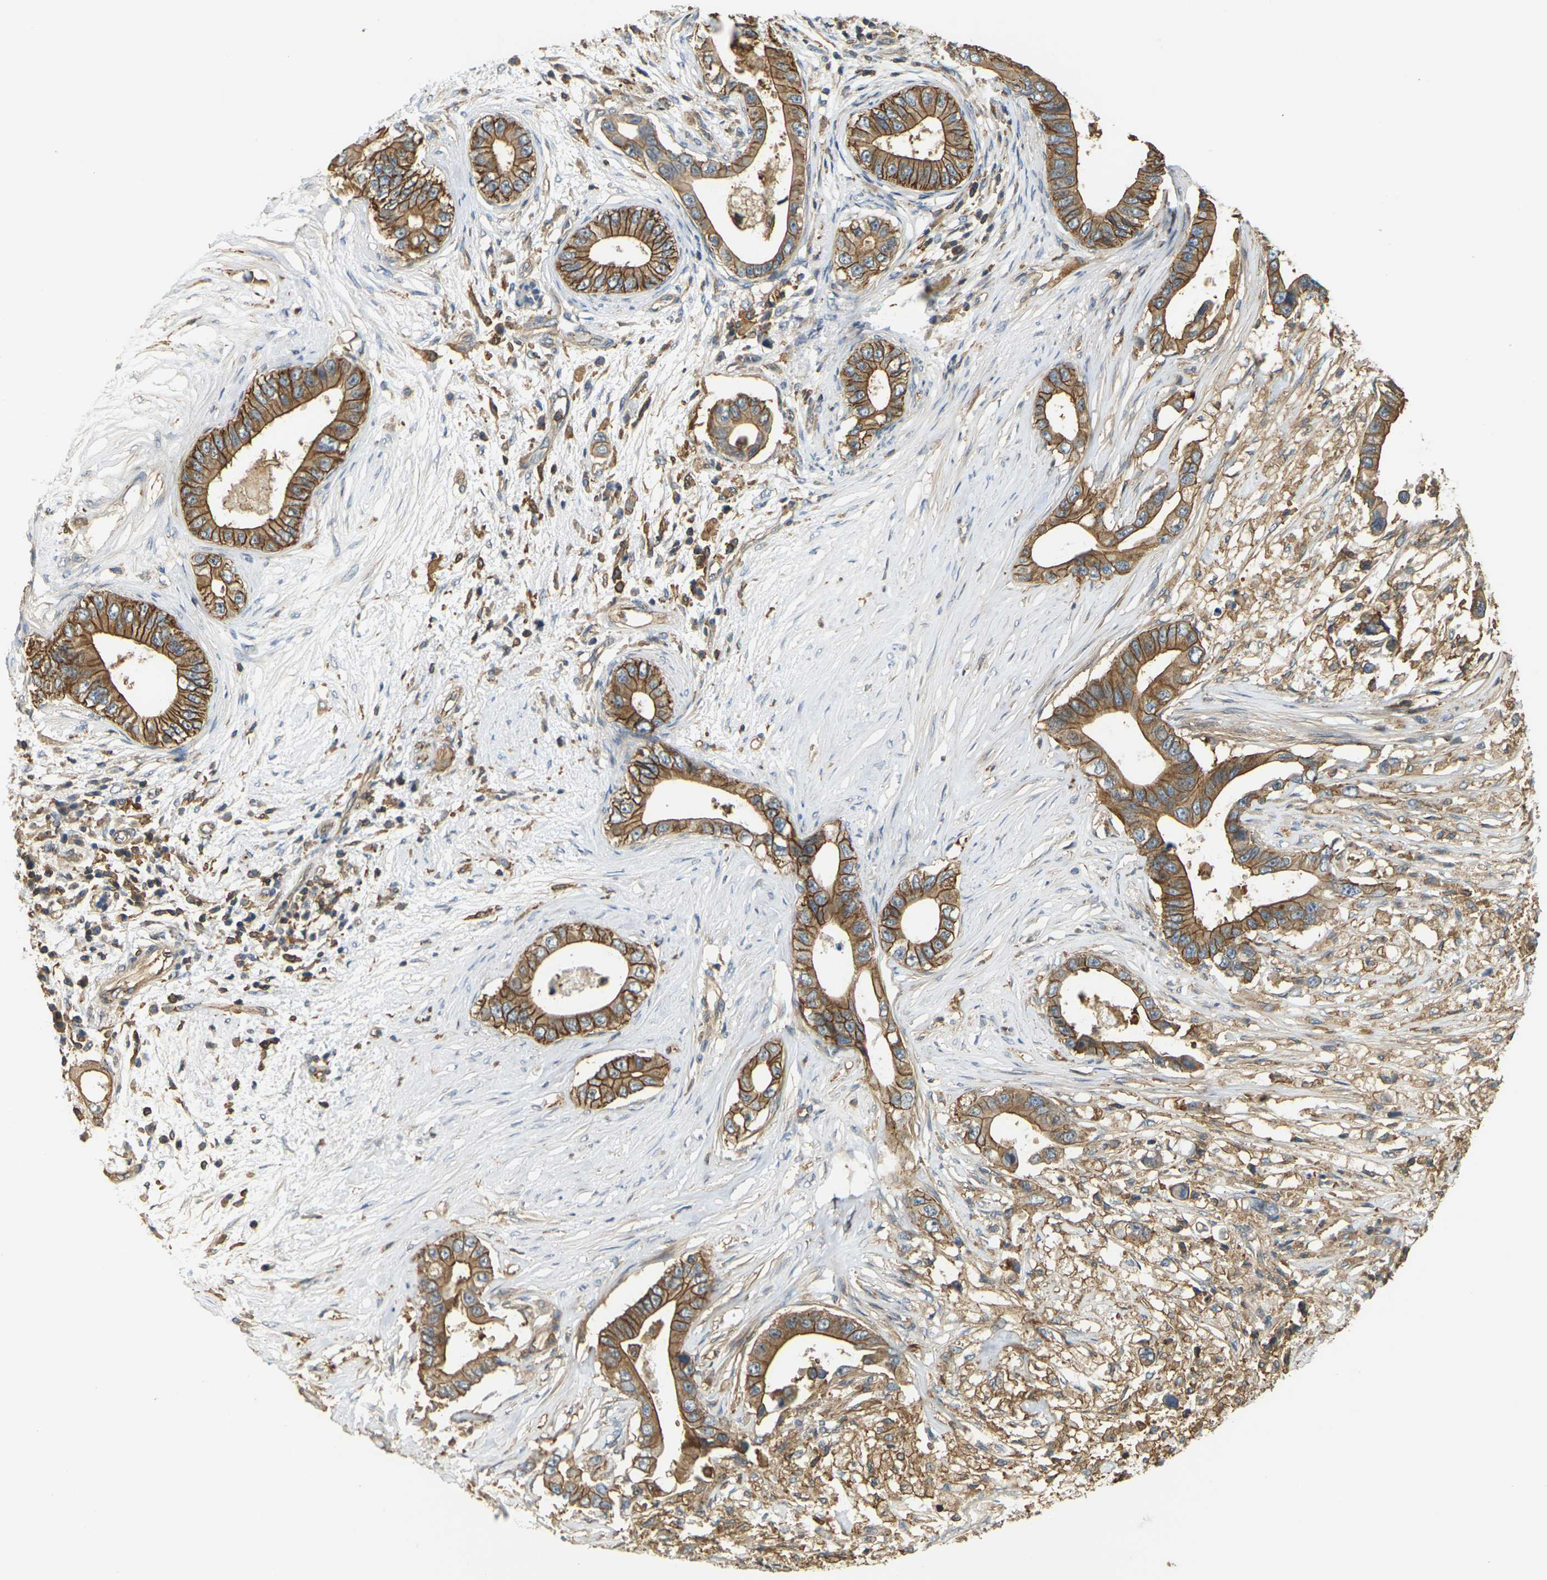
{"staining": {"intensity": "moderate", "quantity": ">75%", "location": "cytoplasmic/membranous"}, "tissue": "pancreatic cancer", "cell_type": "Tumor cells", "image_type": "cancer", "snomed": [{"axis": "morphology", "description": "Adenocarcinoma, NOS"}, {"axis": "topography", "description": "Pancreas"}], "caption": "Immunohistochemistry image of human pancreatic cancer stained for a protein (brown), which shows medium levels of moderate cytoplasmic/membranous staining in approximately >75% of tumor cells.", "gene": "IQGAP1", "patient": {"sex": "male", "age": 77}}